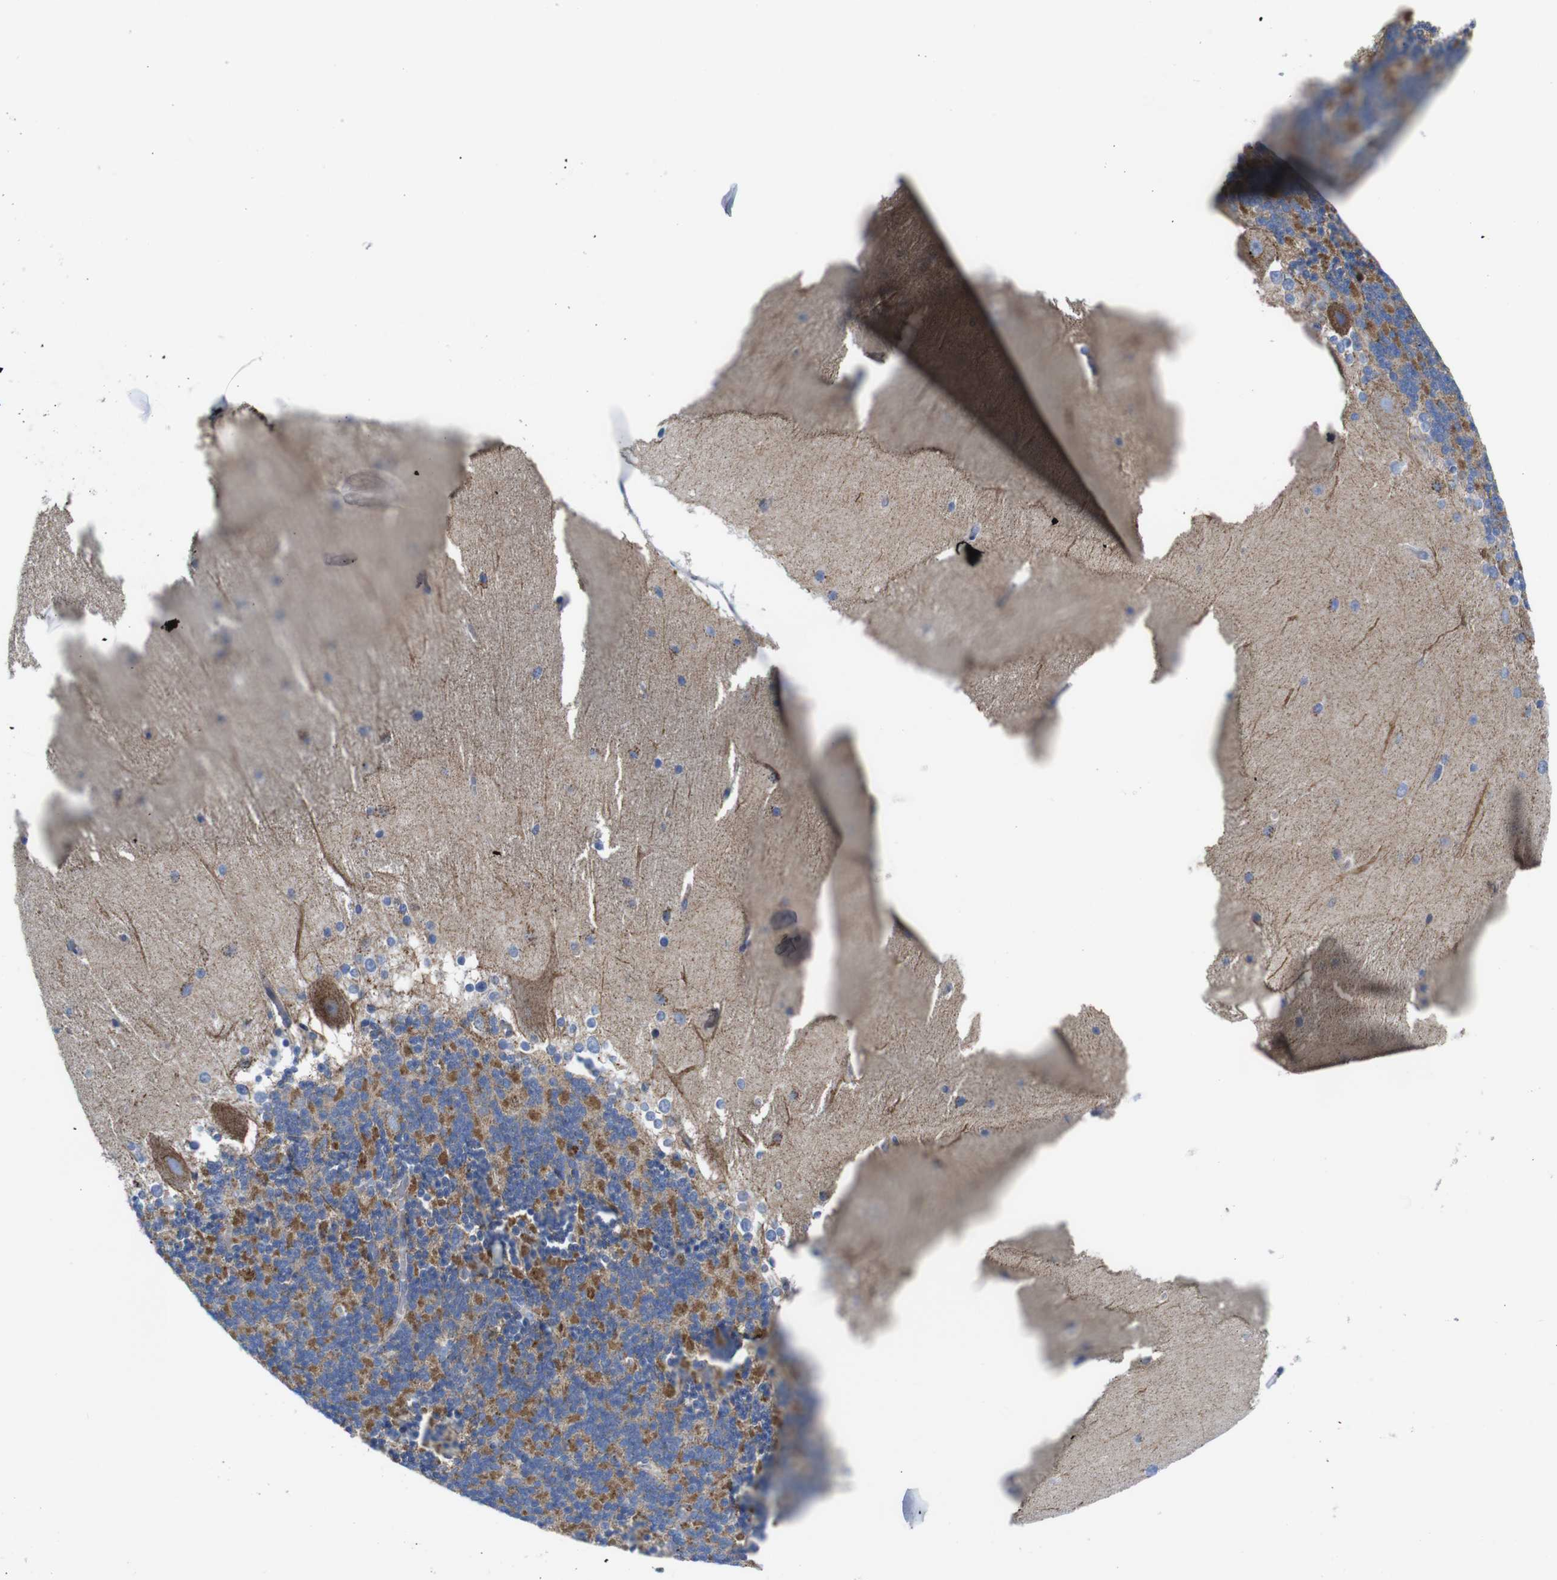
{"staining": {"intensity": "moderate", "quantity": "25%-75%", "location": "cytoplasmic/membranous"}, "tissue": "cerebellum", "cell_type": "Cells in granular layer", "image_type": "normal", "snomed": [{"axis": "morphology", "description": "Normal tissue, NOS"}, {"axis": "topography", "description": "Cerebellum"}], "caption": "High-power microscopy captured an immunohistochemistry (IHC) histopathology image of unremarkable cerebellum, revealing moderate cytoplasmic/membranous expression in approximately 25%-75% of cells in granular layer.", "gene": "PDCD1LG2", "patient": {"sex": "female", "age": 19}}